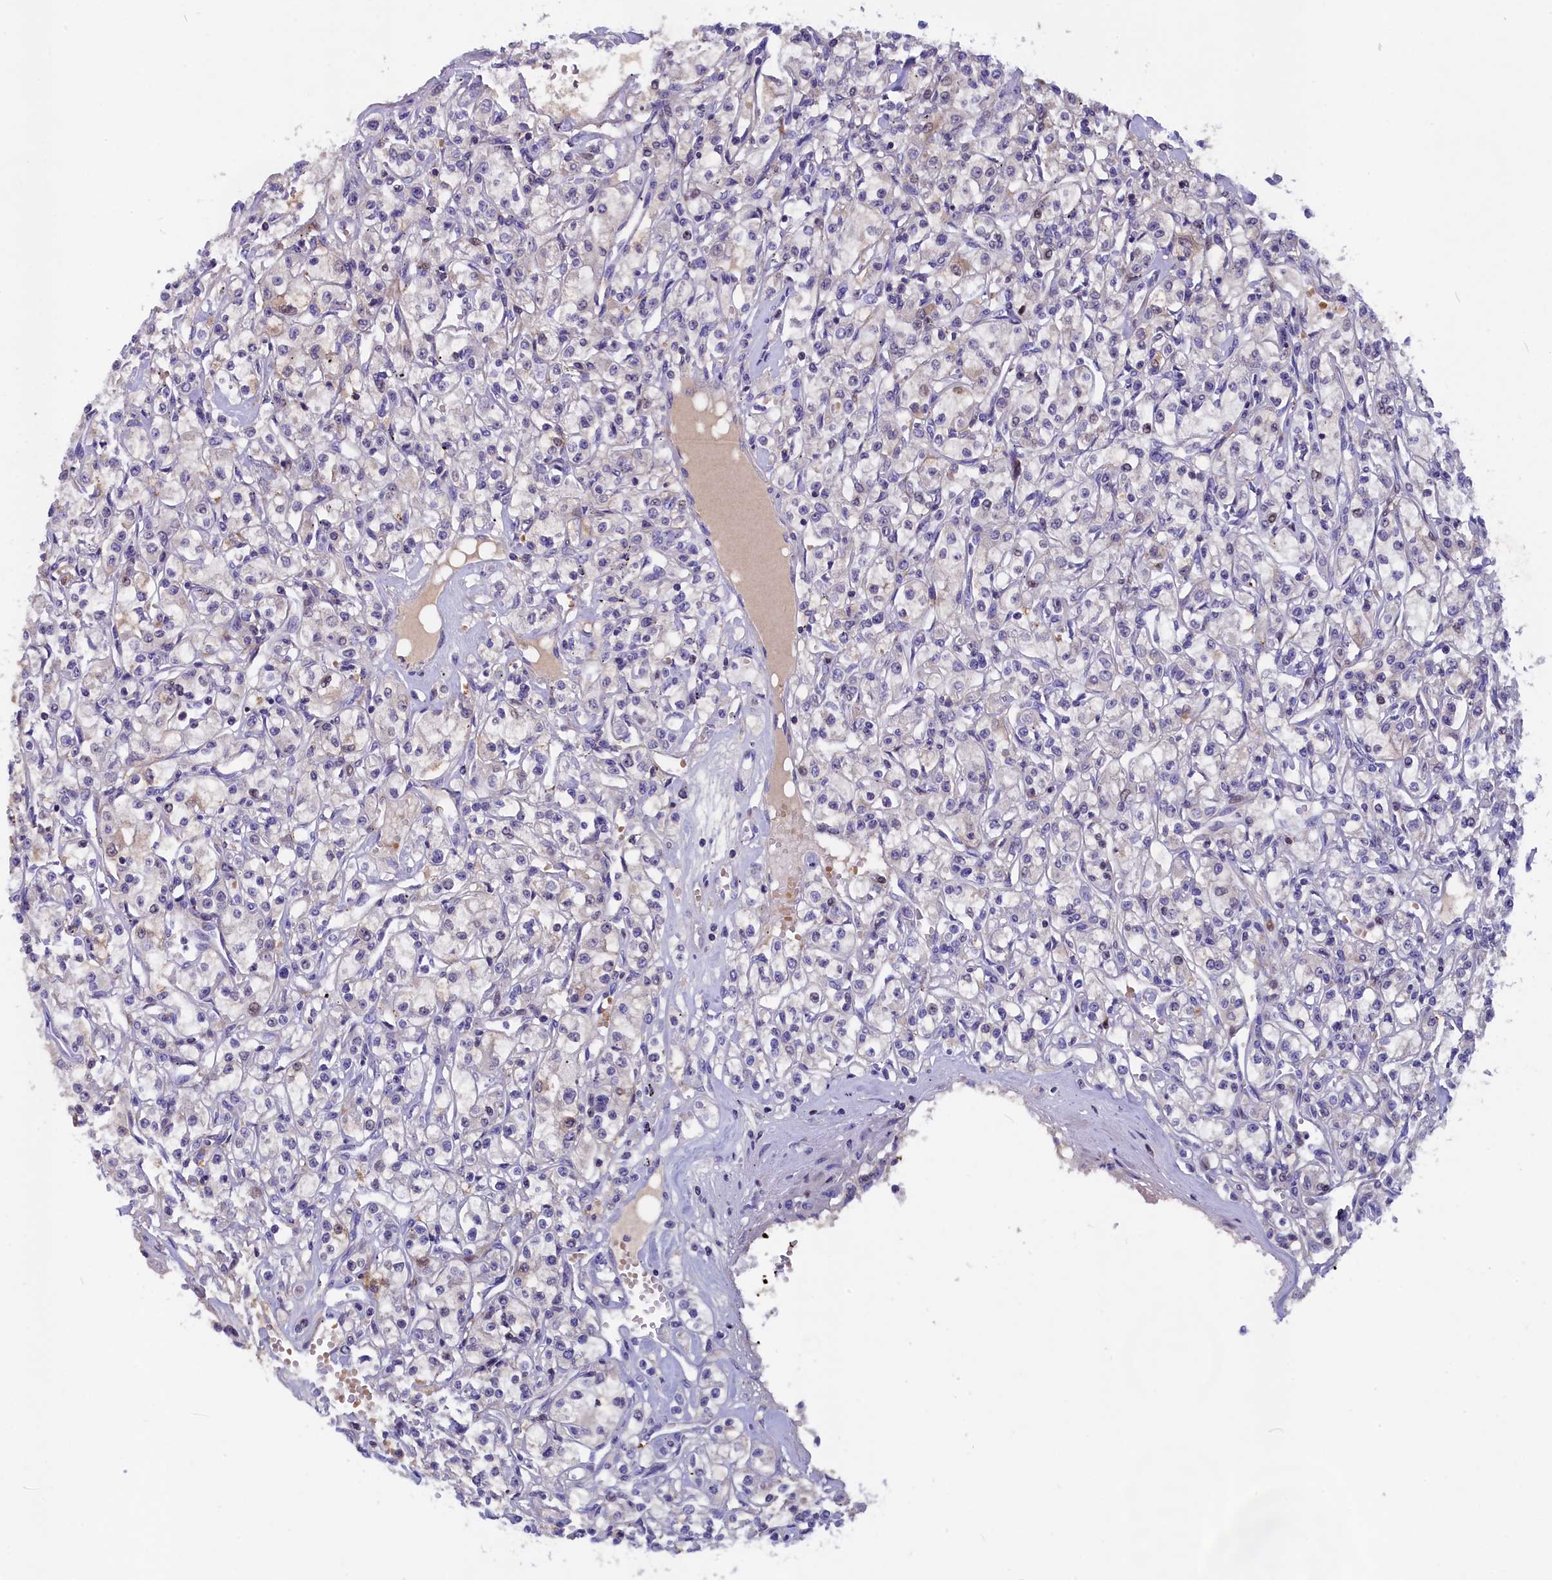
{"staining": {"intensity": "moderate", "quantity": "<25%", "location": "nuclear"}, "tissue": "renal cancer", "cell_type": "Tumor cells", "image_type": "cancer", "snomed": [{"axis": "morphology", "description": "Adenocarcinoma, NOS"}, {"axis": "topography", "description": "Kidney"}], "caption": "Renal adenocarcinoma stained for a protein (brown) shows moderate nuclear positive expression in approximately <25% of tumor cells.", "gene": "NKPD1", "patient": {"sex": "female", "age": 59}}